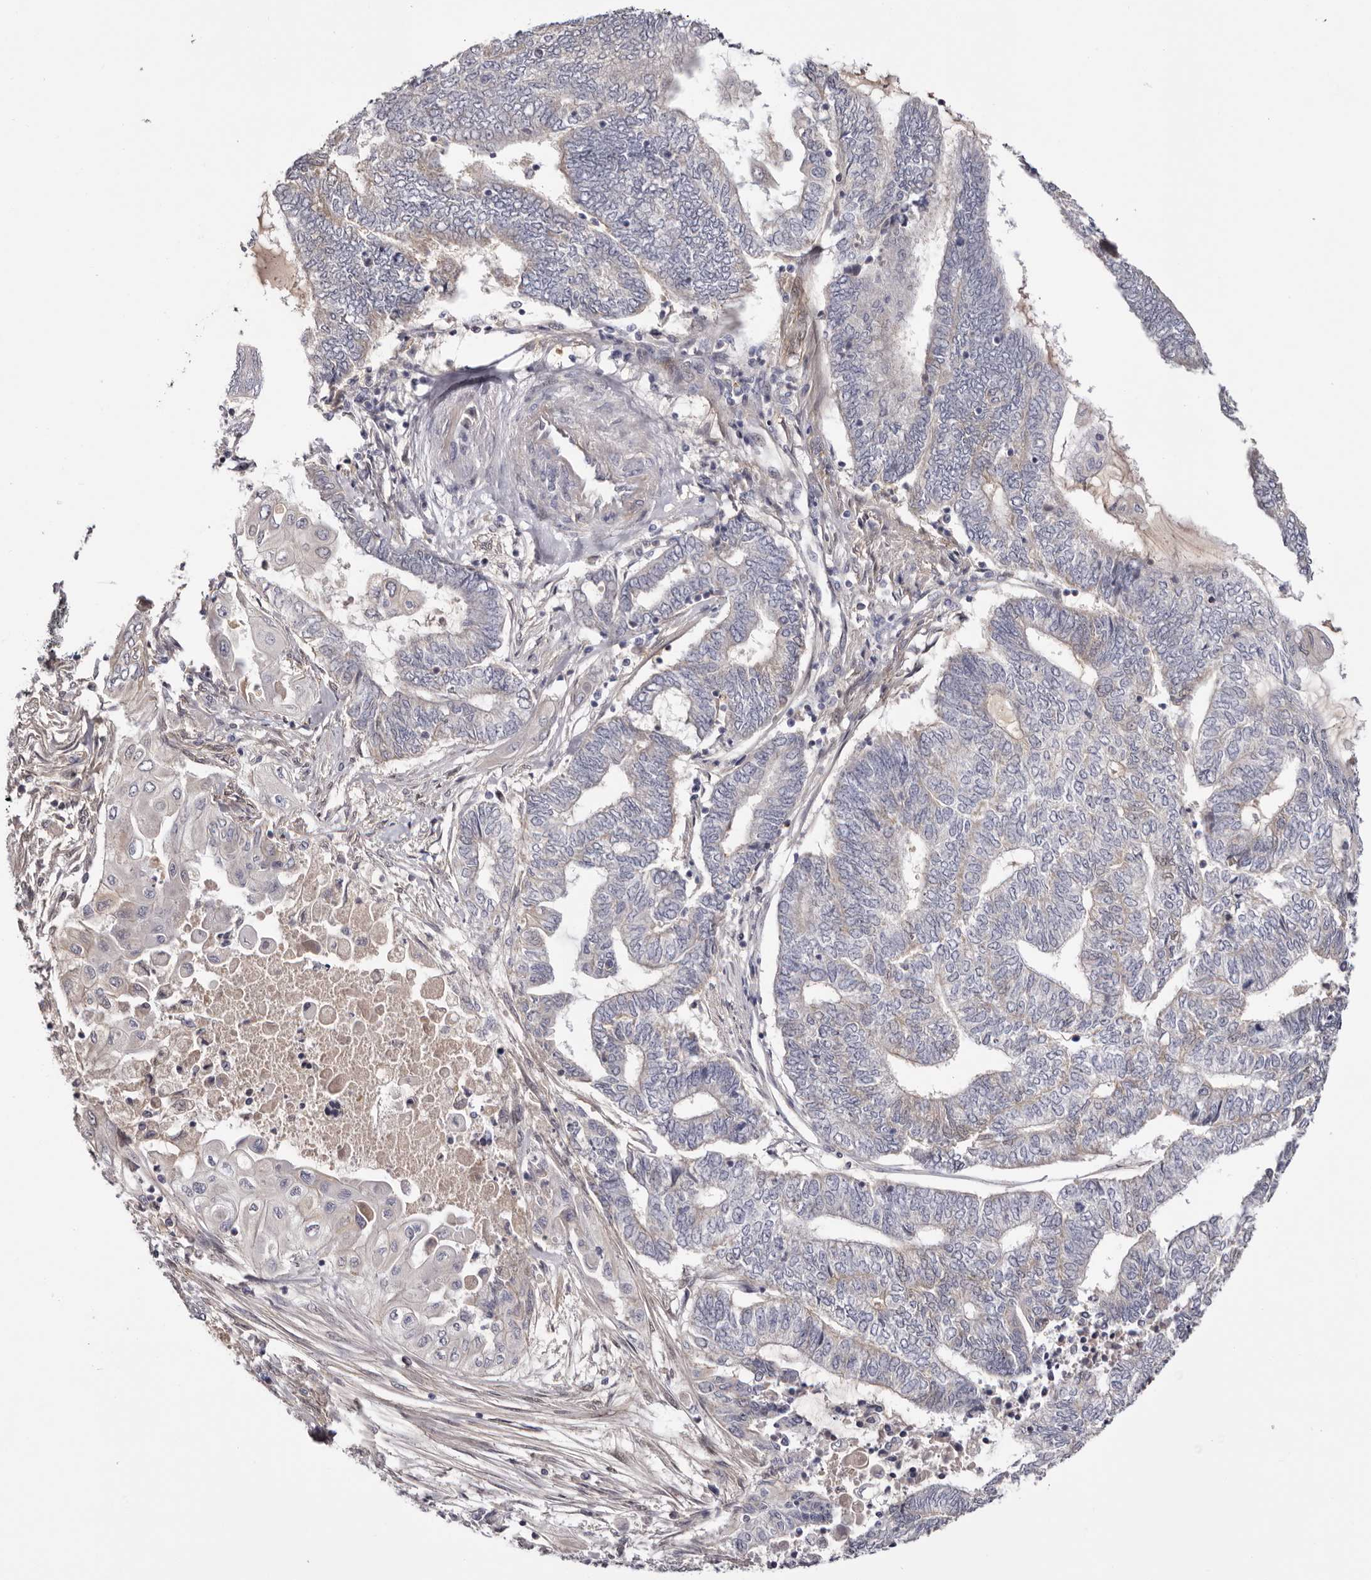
{"staining": {"intensity": "negative", "quantity": "none", "location": "none"}, "tissue": "endometrial cancer", "cell_type": "Tumor cells", "image_type": "cancer", "snomed": [{"axis": "morphology", "description": "Adenocarcinoma, NOS"}, {"axis": "topography", "description": "Uterus"}, {"axis": "topography", "description": "Endometrium"}], "caption": "Tumor cells show no significant protein expression in adenocarcinoma (endometrial).", "gene": "LMLN", "patient": {"sex": "female", "age": 70}}